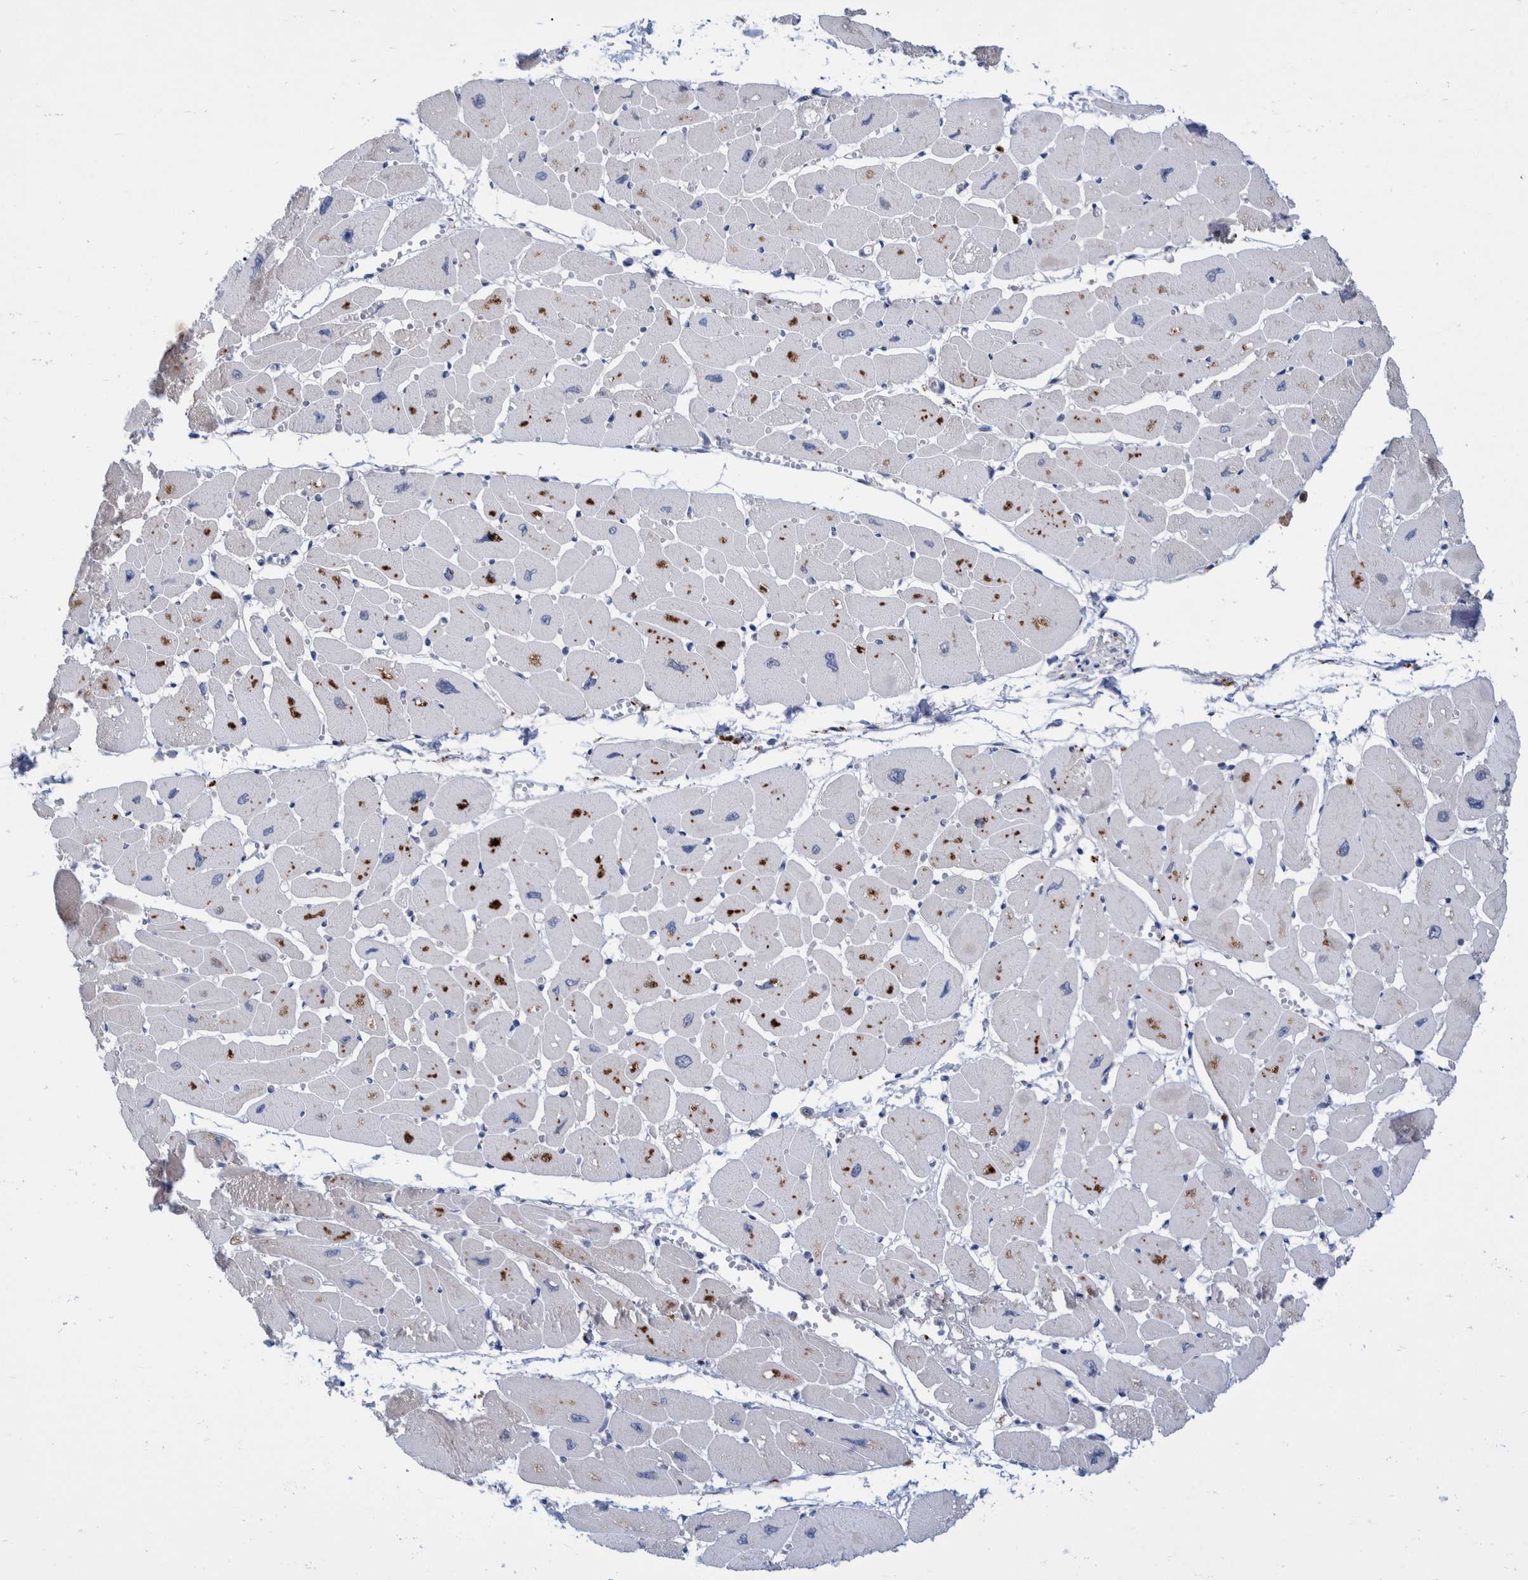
{"staining": {"intensity": "moderate", "quantity": "25%-75%", "location": "cytoplasmic/membranous"}, "tissue": "heart muscle", "cell_type": "Cardiomyocytes", "image_type": "normal", "snomed": [{"axis": "morphology", "description": "Normal tissue, NOS"}, {"axis": "topography", "description": "Heart"}], "caption": "Normal heart muscle exhibits moderate cytoplasmic/membranous staining in approximately 25%-75% of cardiomyocytes The protein of interest is shown in brown color, while the nuclei are stained blue..", "gene": "PLPBP", "patient": {"sex": "female", "age": 54}}